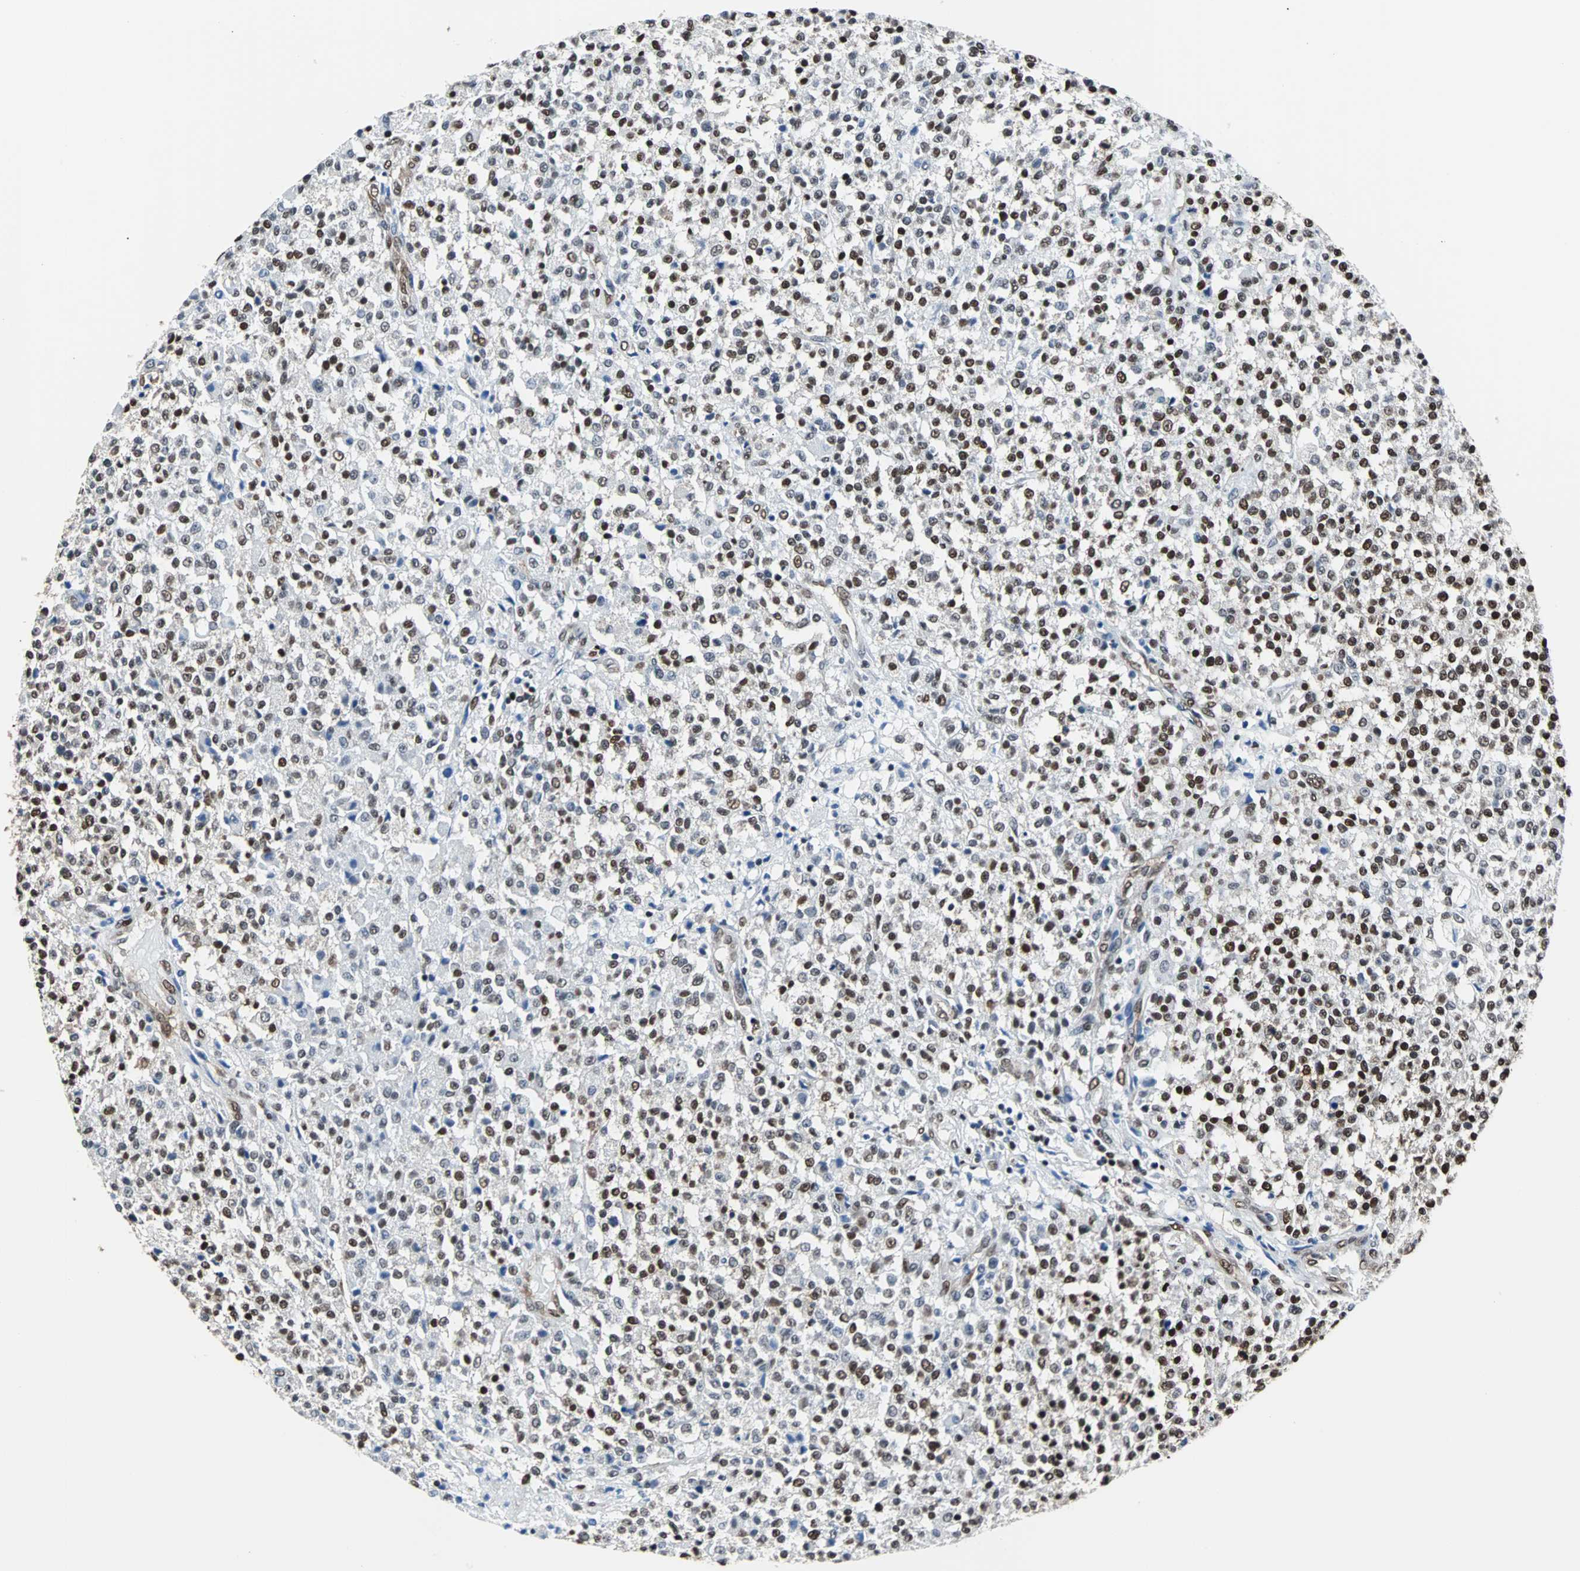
{"staining": {"intensity": "strong", "quantity": "25%-75%", "location": "nuclear"}, "tissue": "testis cancer", "cell_type": "Tumor cells", "image_type": "cancer", "snomed": [{"axis": "morphology", "description": "Seminoma, NOS"}, {"axis": "topography", "description": "Testis"}], "caption": "Tumor cells exhibit strong nuclear expression in about 25%-75% of cells in testis seminoma.", "gene": "FUBP1", "patient": {"sex": "male", "age": 59}}